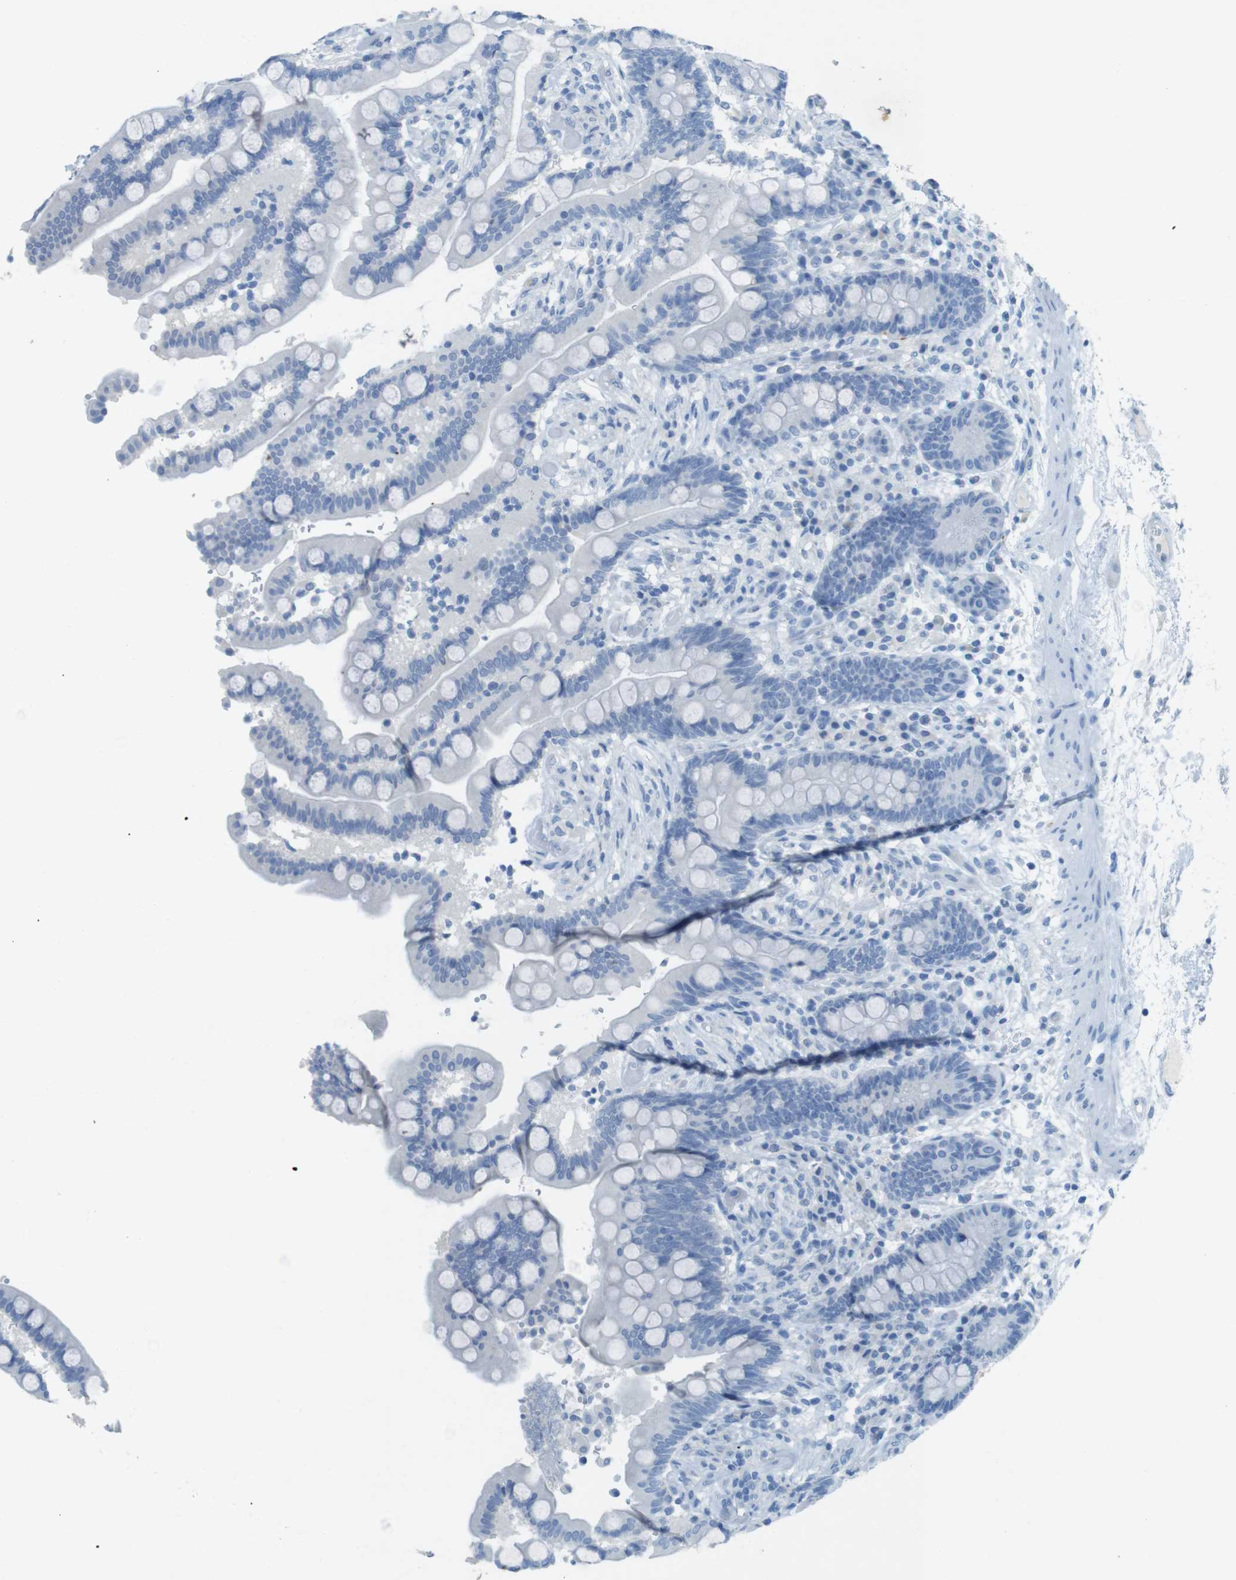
{"staining": {"intensity": "negative", "quantity": "none", "location": "none"}, "tissue": "colon", "cell_type": "Endothelial cells", "image_type": "normal", "snomed": [{"axis": "morphology", "description": "Normal tissue, NOS"}, {"axis": "topography", "description": "Colon"}], "caption": "Immunohistochemical staining of benign colon reveals no significant positivity in endothelial cells.", "gene": "CD320", "patient": {"sex": "male", "age": 73}}